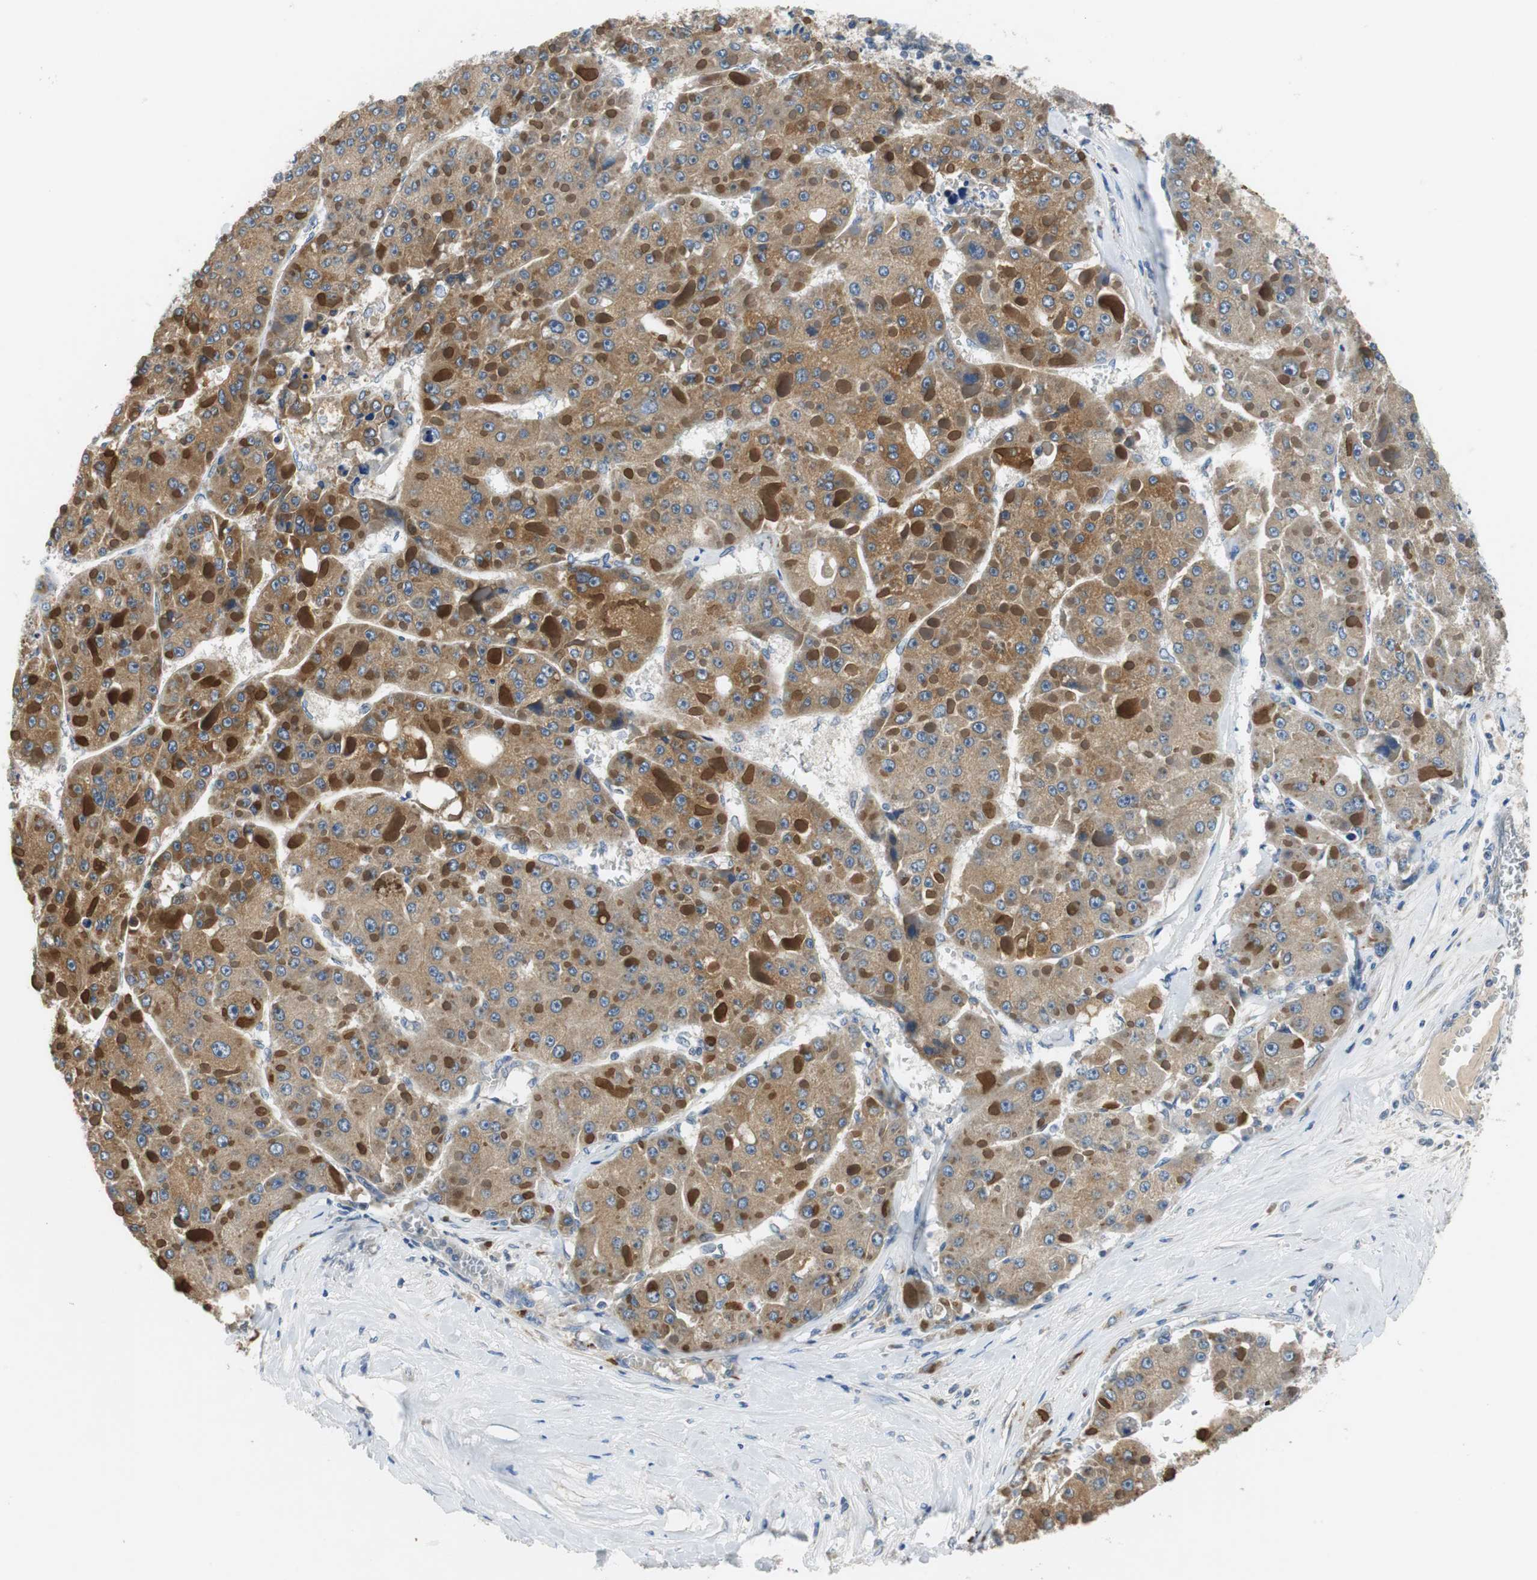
{"staining": {"intensity": "strong", "quantity": ">75%", "location": "cytoplasmic/membranous"}, "tissue": "liver cancer", "cell_type": "Tumor cells", "image_type": "cancer", "snomed": [{"axis": "morphology", "description": "Carcinoma, Hepatocellular, NOS"}, {"axis": "topography", "description": "Liver"}], "caption": "Hepatocellular carcinoma (liver) stained for a protein (brown) shows strong cytoplasmic/membranous positive positivity in approximately >75% of tumor cells.", "gene": "FADS2", "patient": {"sex": "female", "age": 73}}